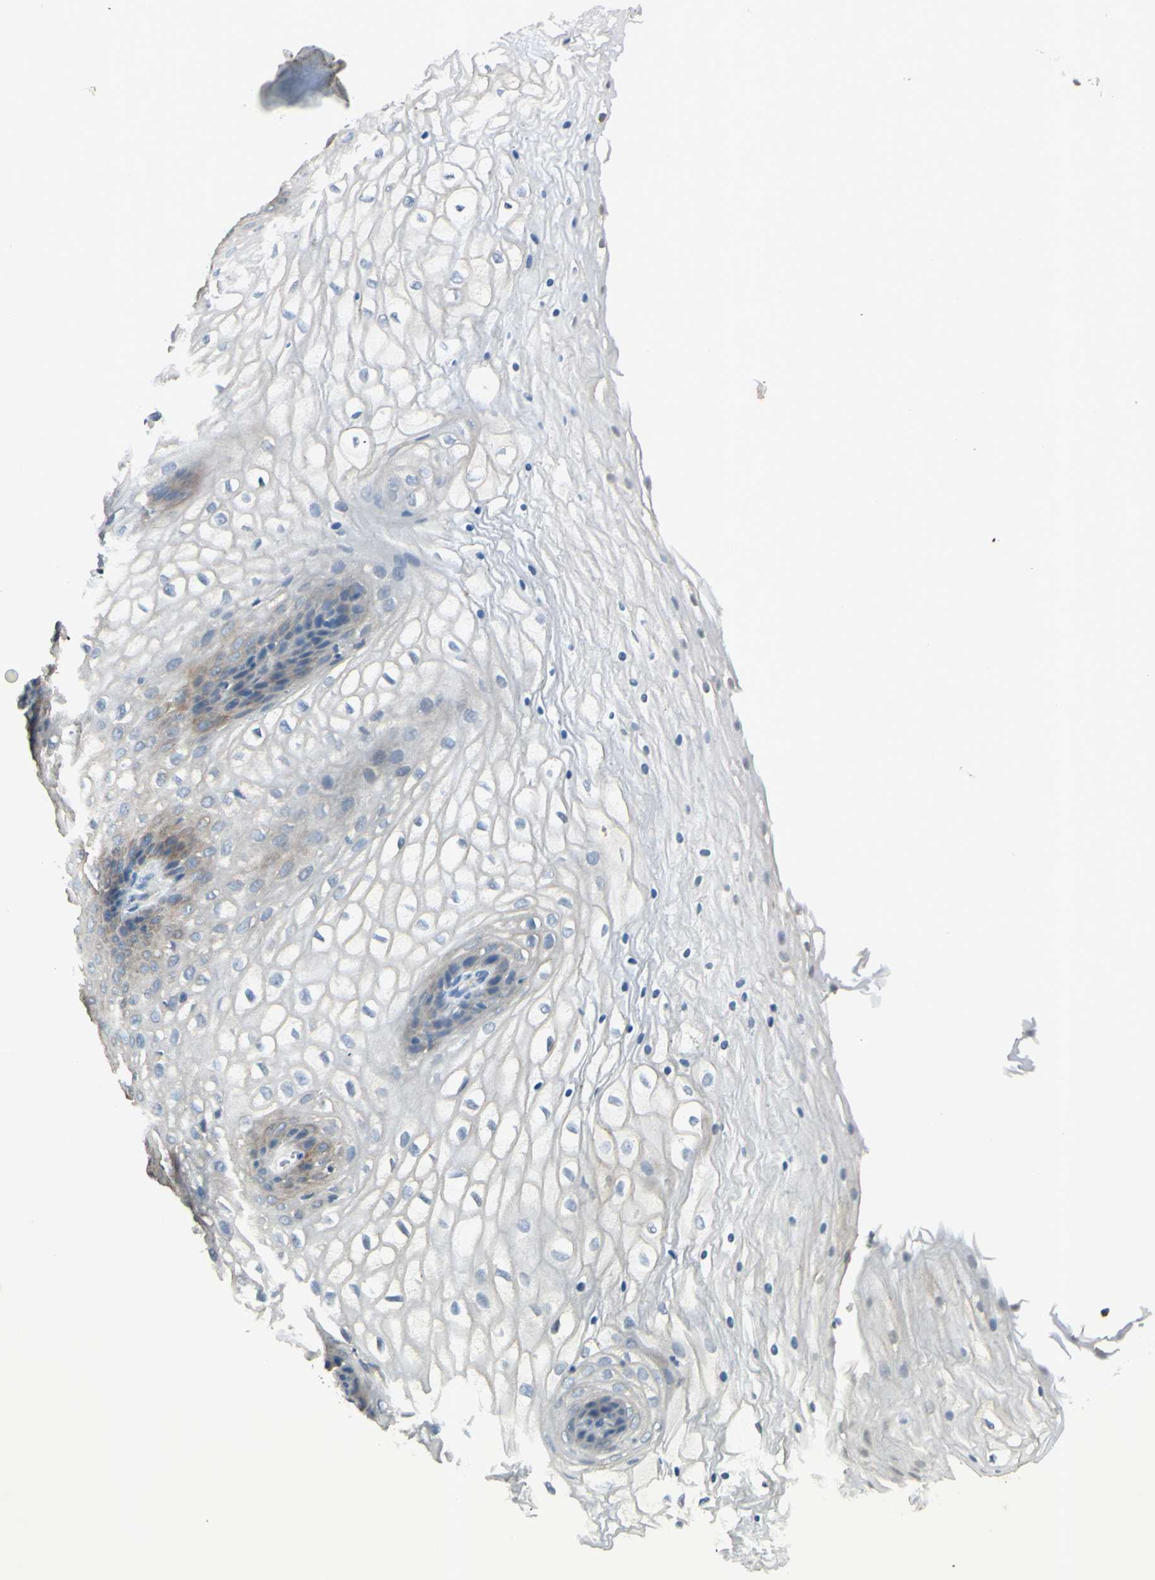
{"staining": {"intensity": "moderate", "quantity": "<25%", "location": "cytoplasmic/membranous"}, "tissue": "vagina", "cell_type": "Squamous epithelial cells", "image_type": "normal", "snomed": [{"axis": "morphology", "description": "Normal tissue, NOS"}, {"axis": "topography", "description": "Vagina"}], "caption": "Immunohistochemical staining of normal vagina demonstrates <25% levels of moderate cytoplasmic/membranous protein staining in approximately <25% of squamous epithelial cells.", "gene": "AATK", "patient": {"sex": "female", "age": 34}}